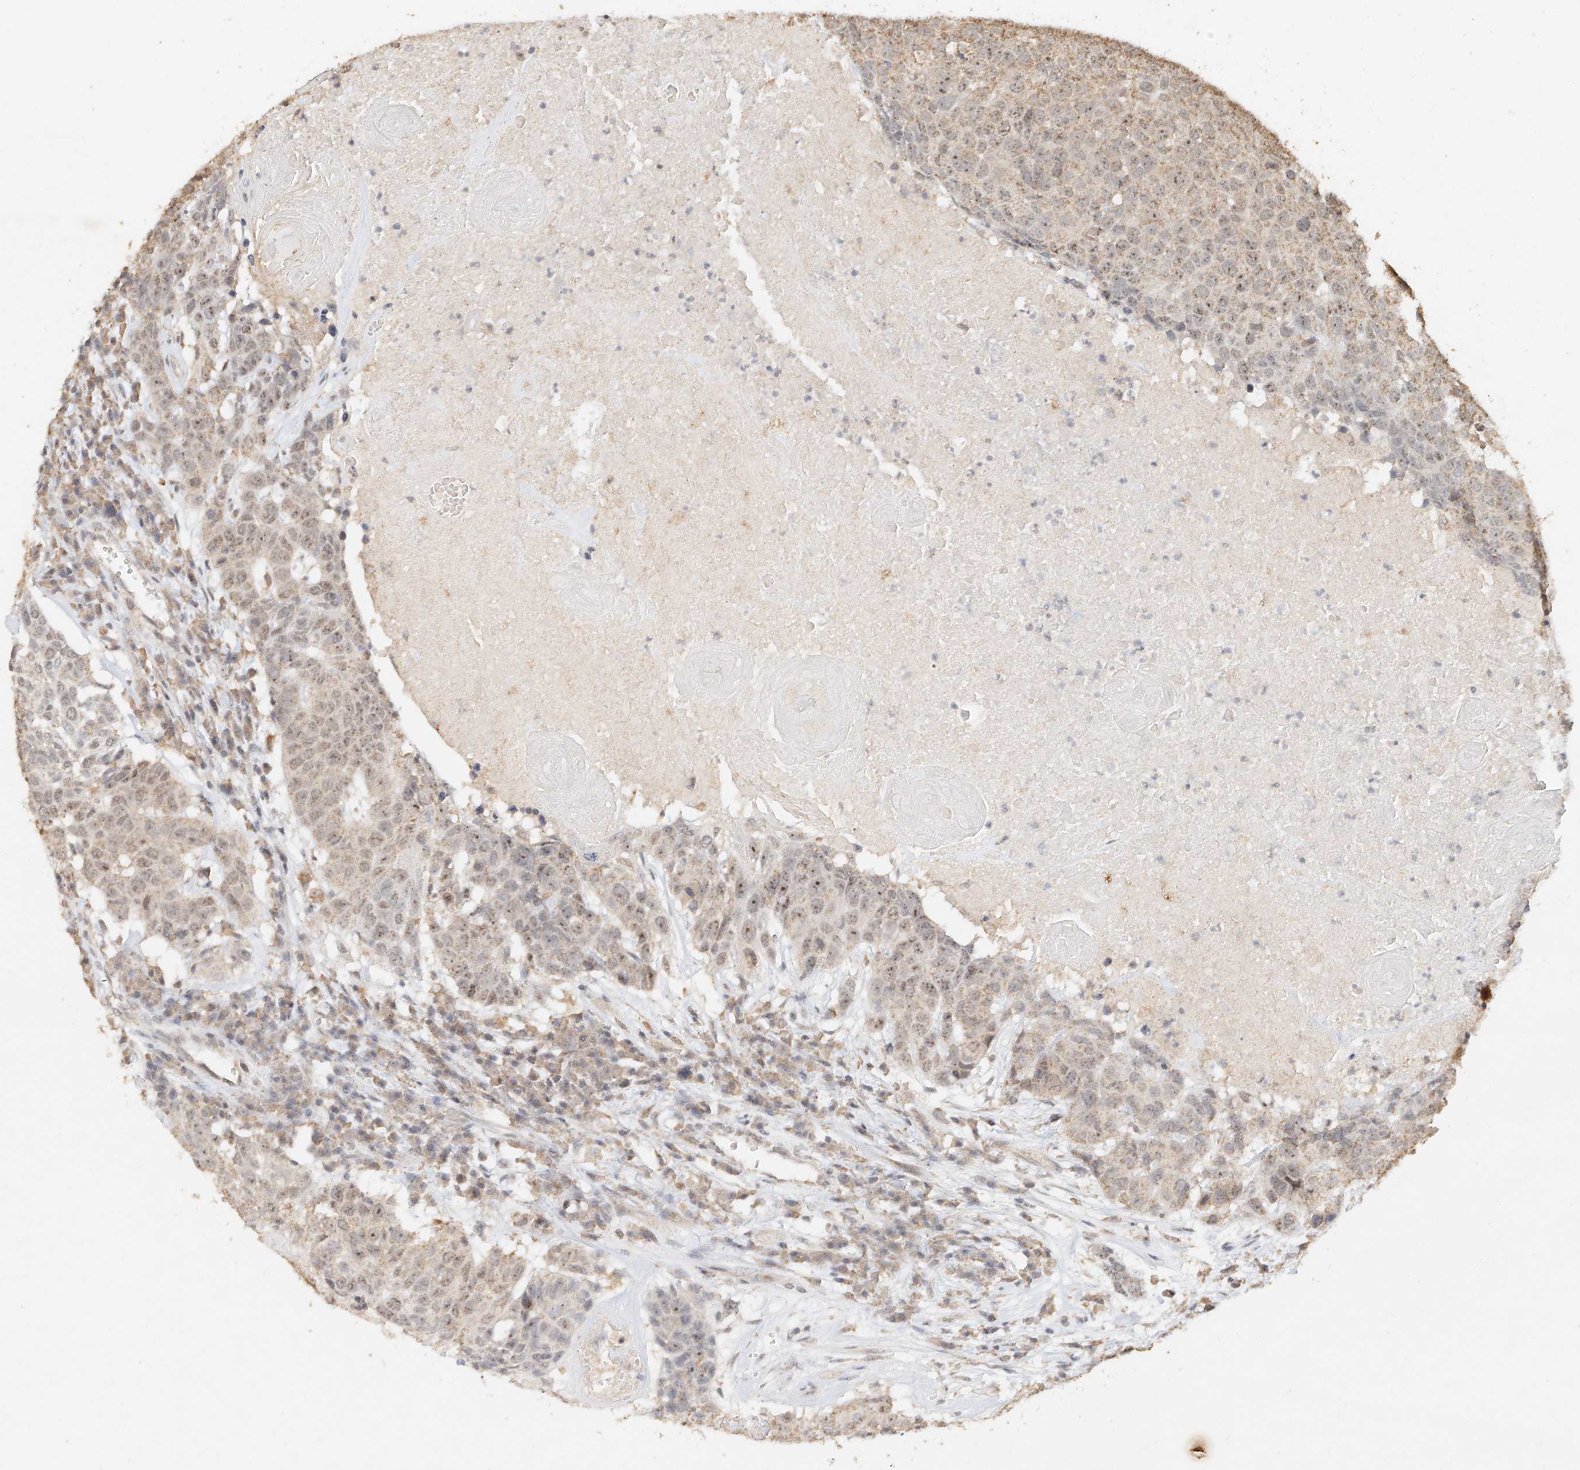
{"staining": {"intensity": "weak", "quantity": ">75%", "location": "nuclear"}, "tissue": "head and neck cancer", "cell_type": "Tumor cells", "image_type": "cancer", "snomed": [{"axis": "morphology", "description": "Squamous cell carcinoma, NOS"}, {"axis": "topography", "description": "Head-Neck"}], "caption": "A high-resolution micrograph shows IHC staining of head and neck cancer (squamous cell carcinoma), which exhibits weak nuclear staining in approximately >75% of tumor cells.", "gene": "CXorf58", "patient": {"sex": "male", "age": 66}}